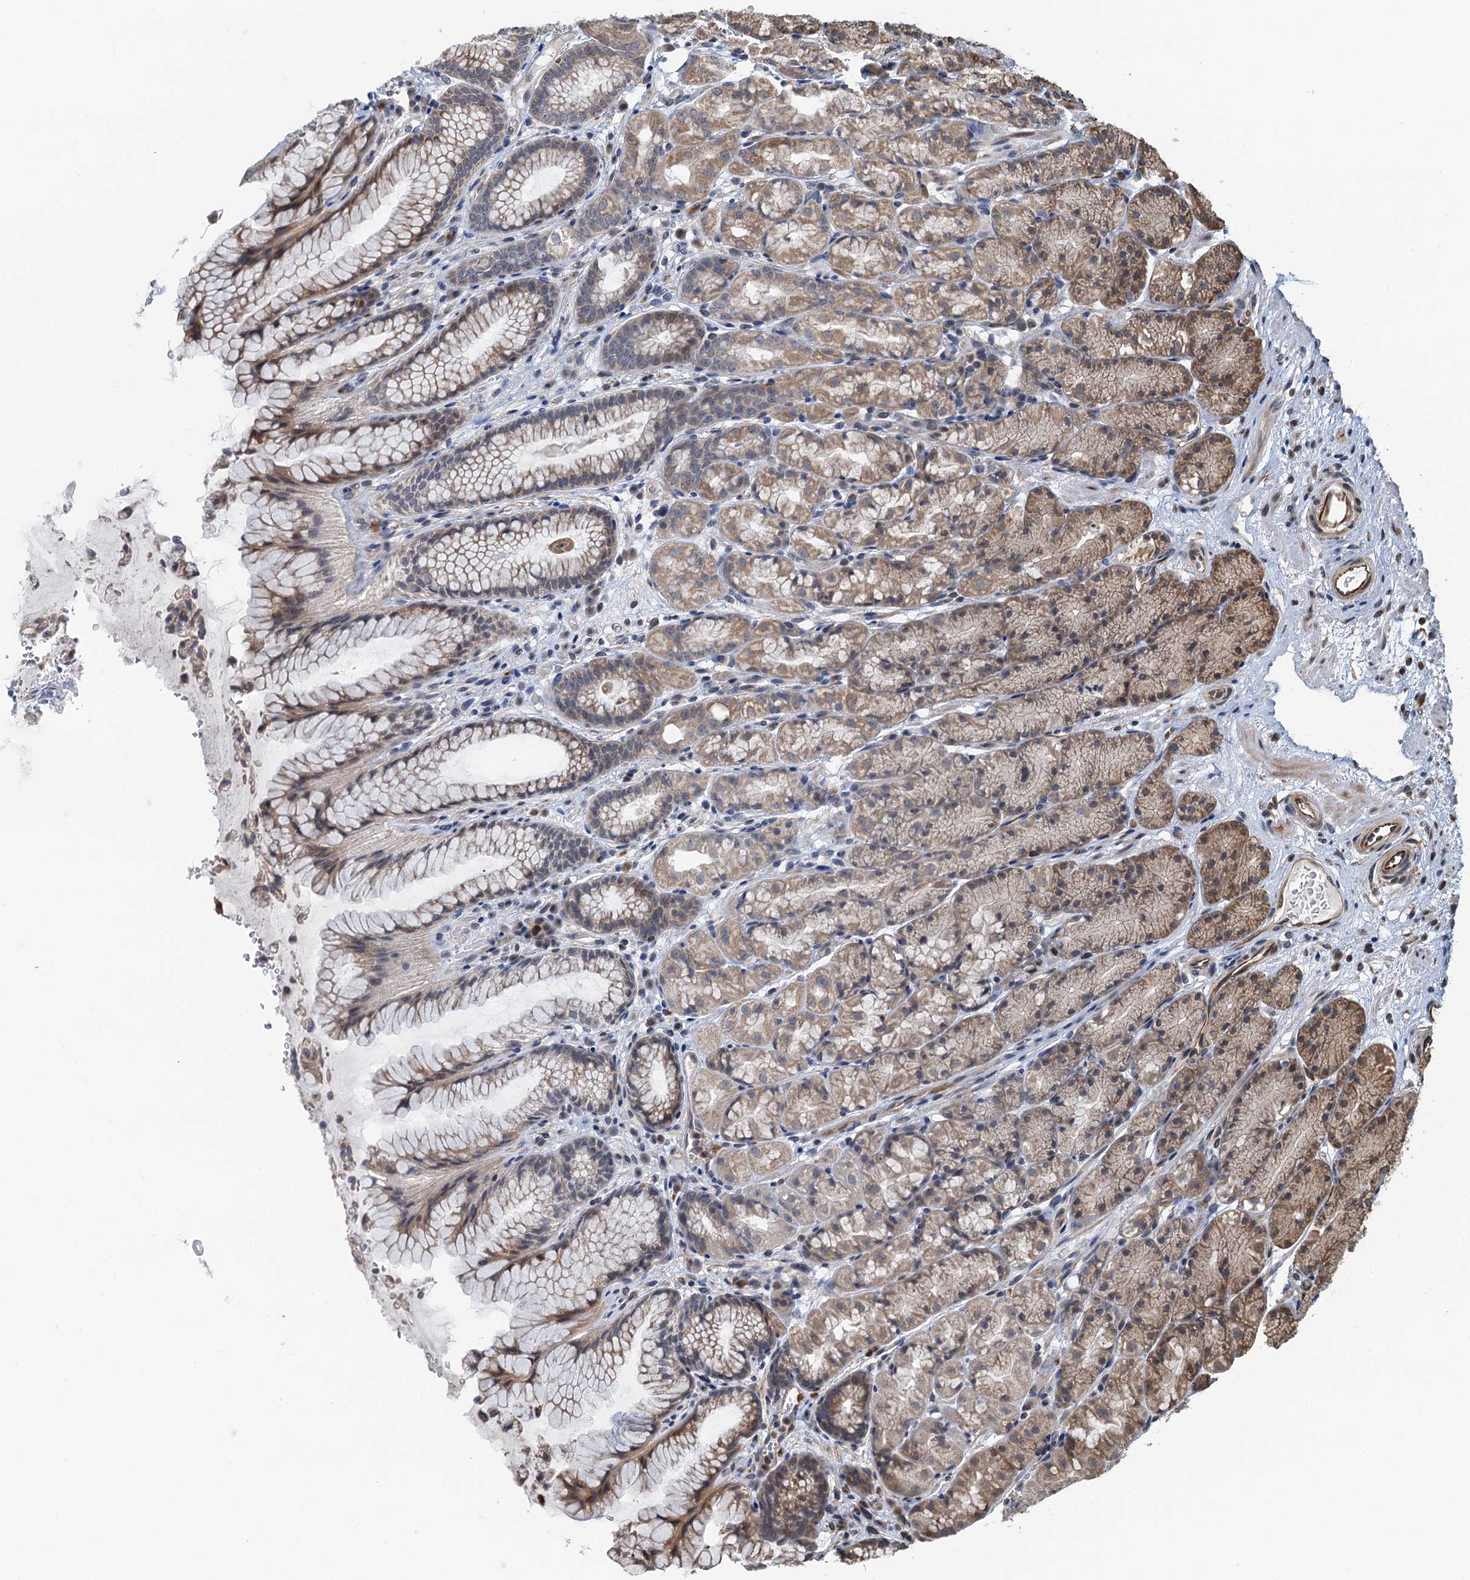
{"staining": {"intensity": "weak", "quantity": "25%-75%", "location": "cytoplasmic/membranous"}, "tissue": "stomach", "cell_type": "Glandular cells", "image_type": "normal", "snomed": [{"axis": "morphology", "description": "Normal tissue, NOS"}, {"axis": "topography", "description": "Stomach"}], "caption": "This image displays immunohistochemistry staining of unremarkable stomach, with low weak cytoplasmic/membranous staining in about 25%-75% of glandular cells.", "gene": "WHAMM", "patient": {"sex": "male", "age": 63}}